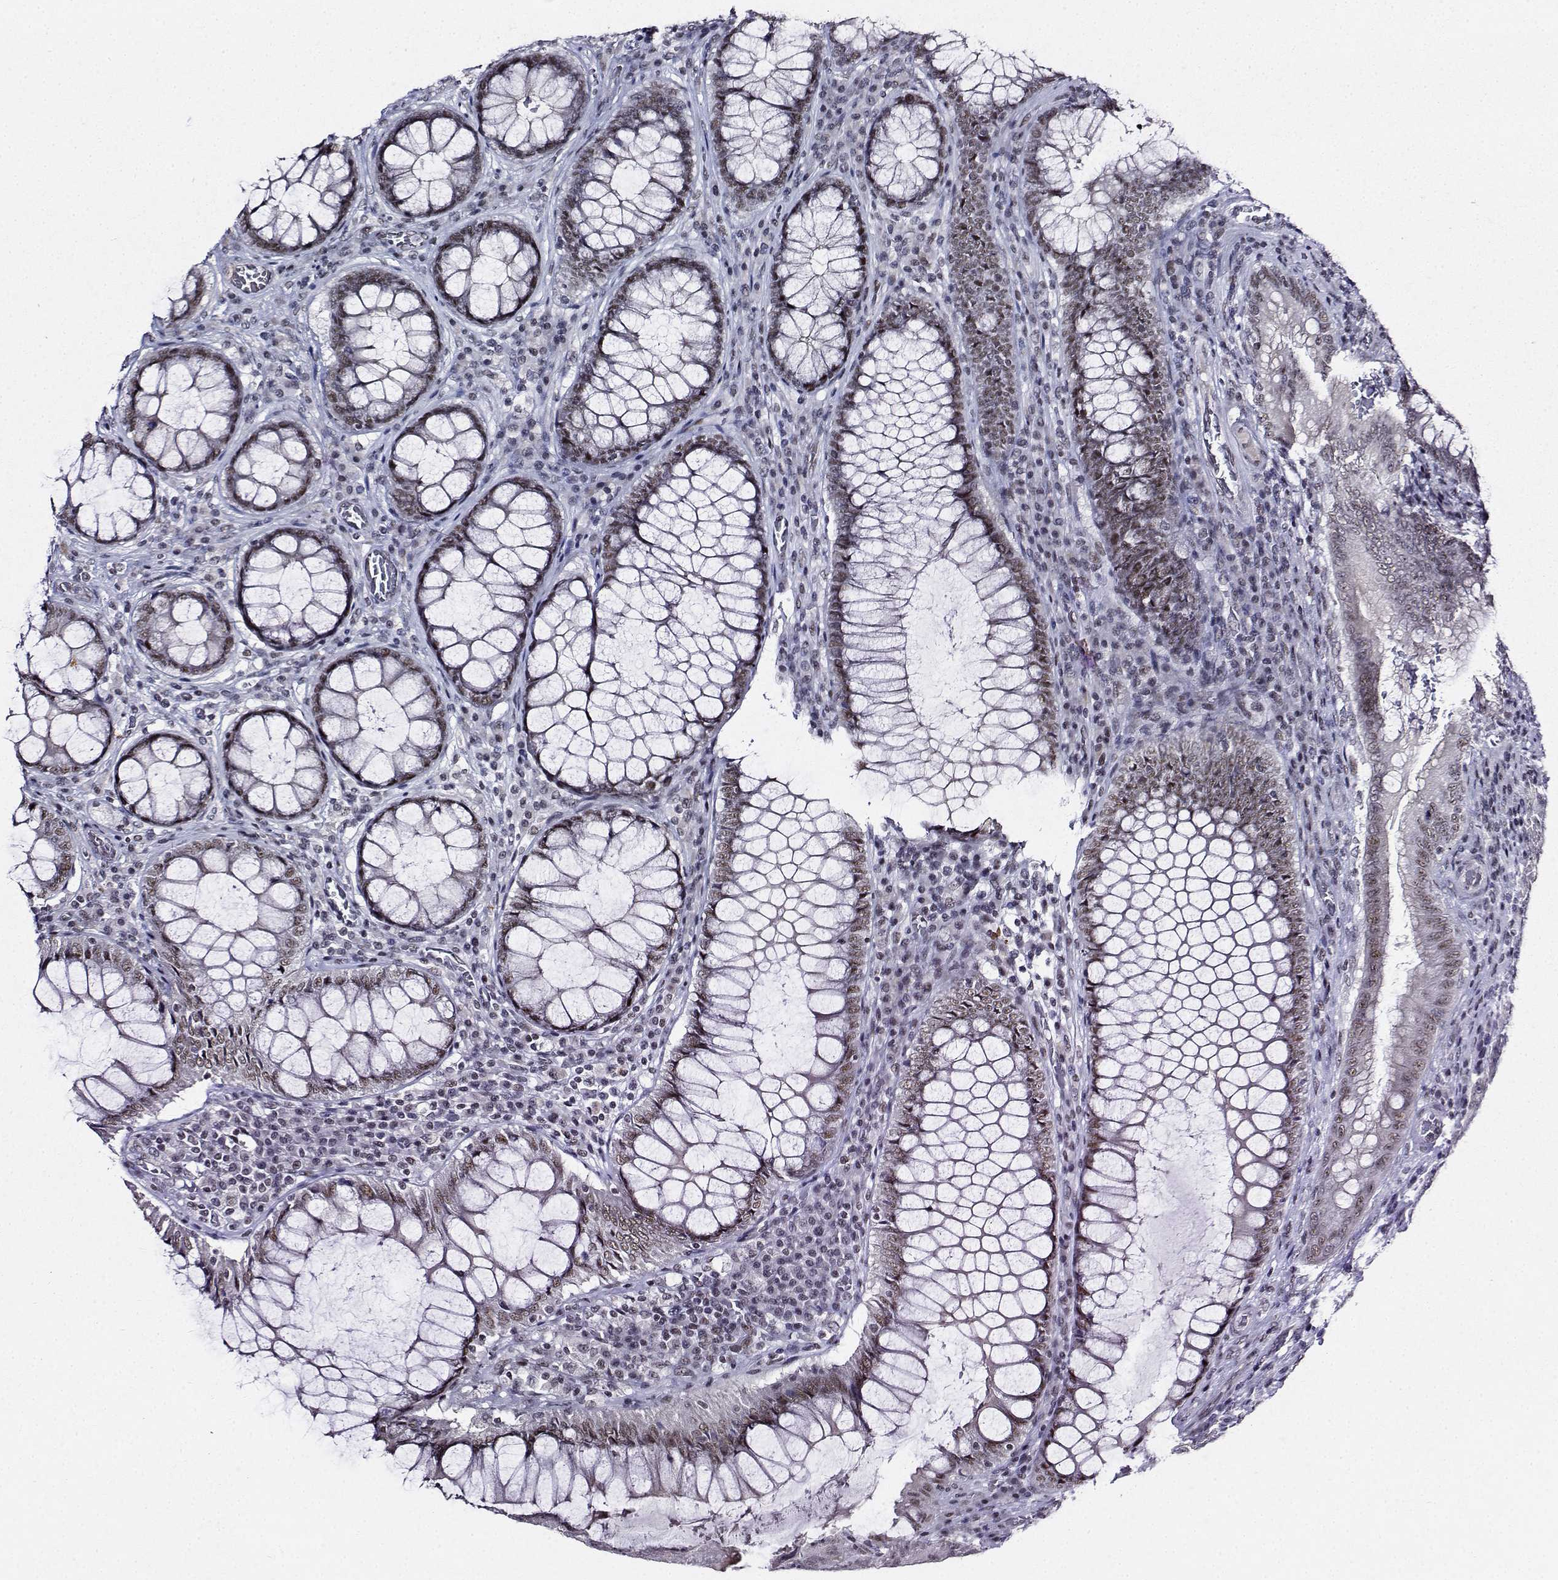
{"staining": {"intensity": "negative", "quantity": "none", "location": "none"}, "tissue": "colorectal cancer", "cell_type": "Tumor cells", "image_type": "cancer", "snomed": [{"axis": "morphology", "description": "Adenocarcinoma, NOS"}, {"axis": "topography", "description": "Colon"}], "caption": "A high-resolution micrograph shows immunohistochemistry (IHC) staining of colorectal cancer, which reveals no significant staining in tumor cells.", "gene": "LIN28A", "patient": {"sex": "female", "age": 86}}